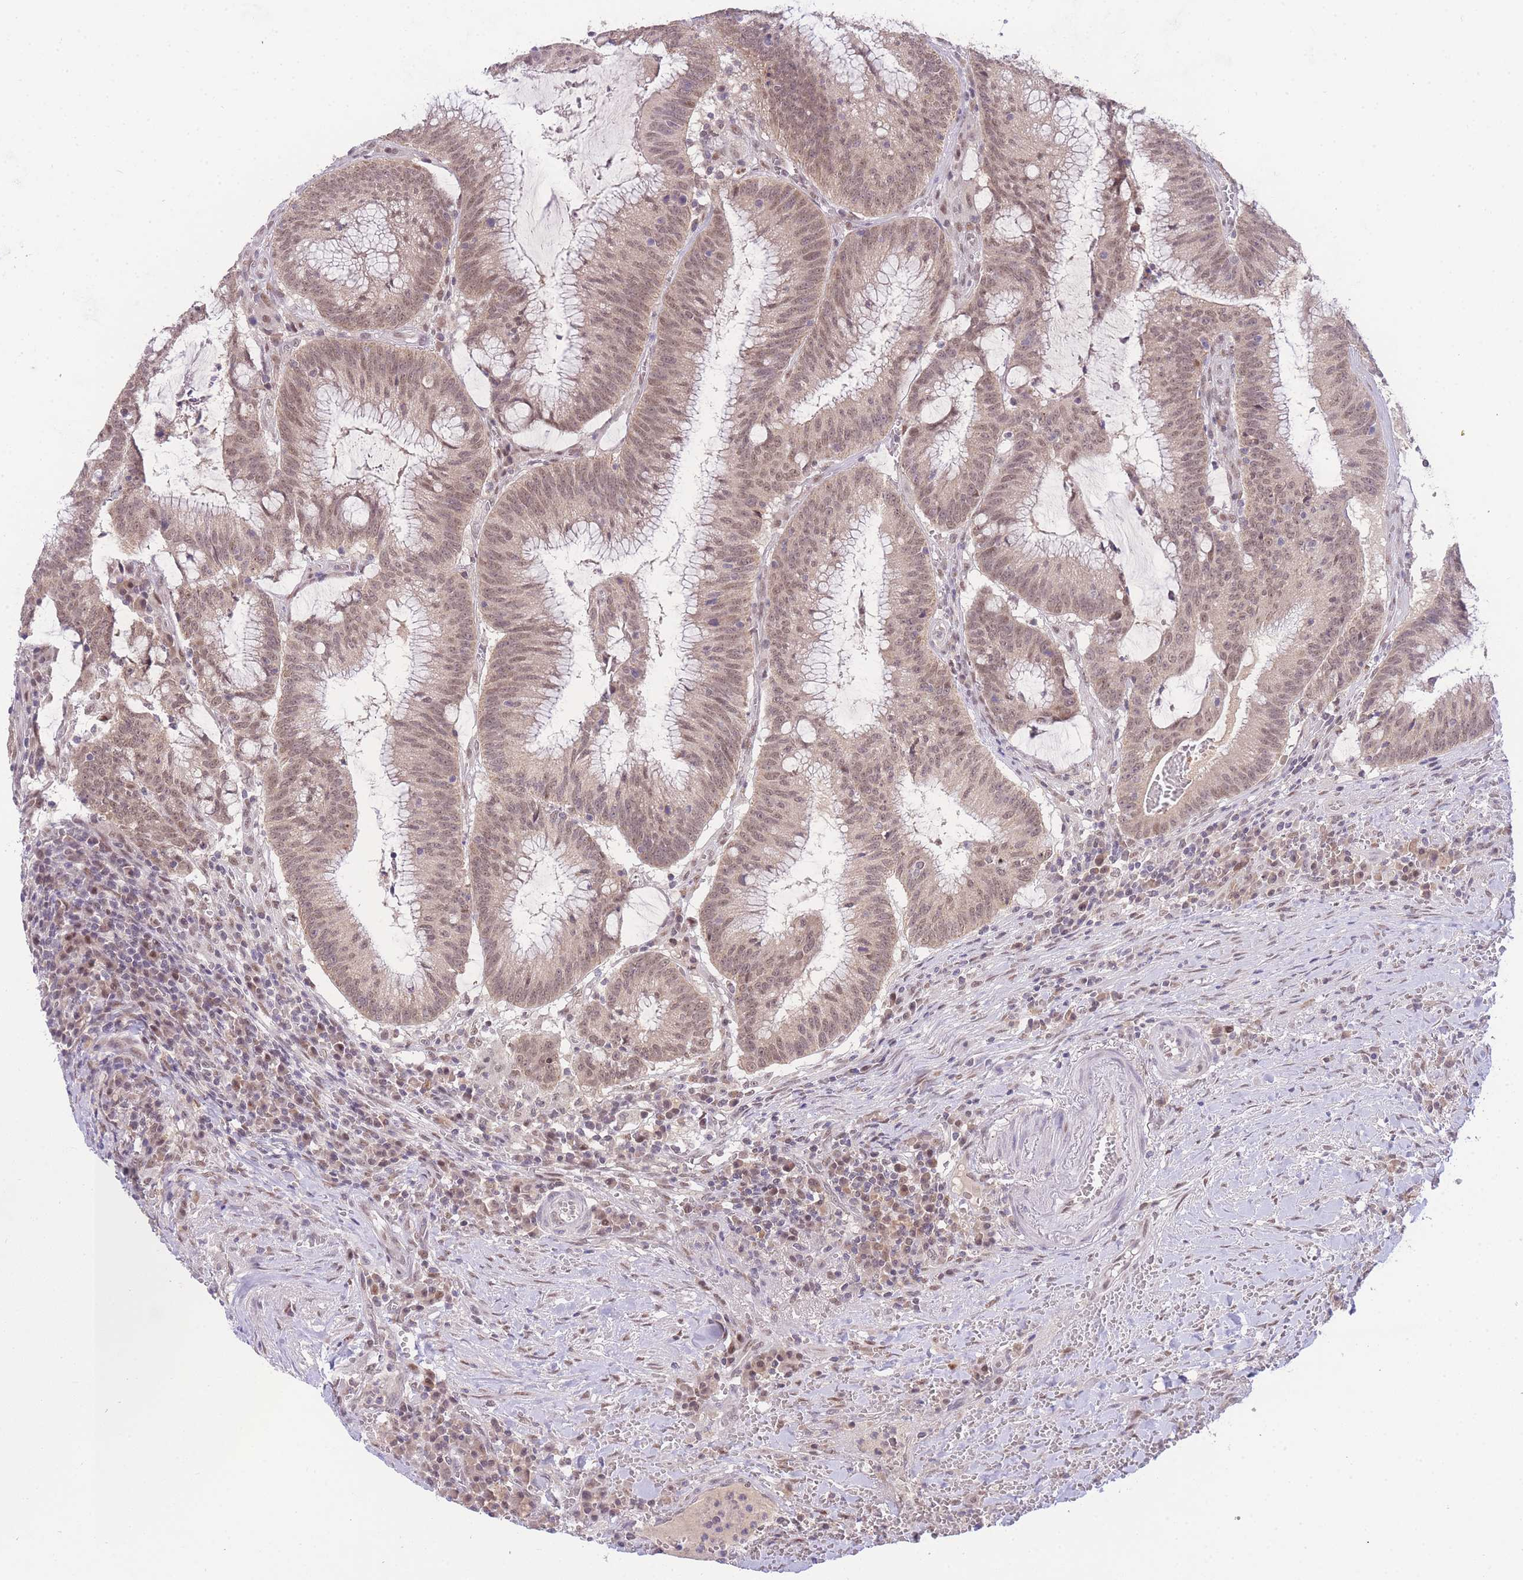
{"staining": {"intensity": "moderate", "quantity": ">75%", "location": "cytoplasmic/membranous,nuclear"}, "tissue": "colorectal cancer", "cell_type": "Tumor cells", "image_type": "cancer", "snomed": [{"axis": "morphology", "description": "Adenocarcinoma, NOS"}, {"axis": "topography", "description": "Rectum"}], "caption": "Immunohistochemical staining of human colorectal cancer (adenocarcinoma) shows moderate cytoplasmic/membranous and nuclear protein staining in approximately >75% of tumor cells. The protein of interest is stained brown, and the nuclei are stained in blue (DAB (3,3'-diaminobenzidine) IHC with brightfield microscopy, high magnification).", "gene": "PUS10", "patient": {"sex": "female", "age": 77}}